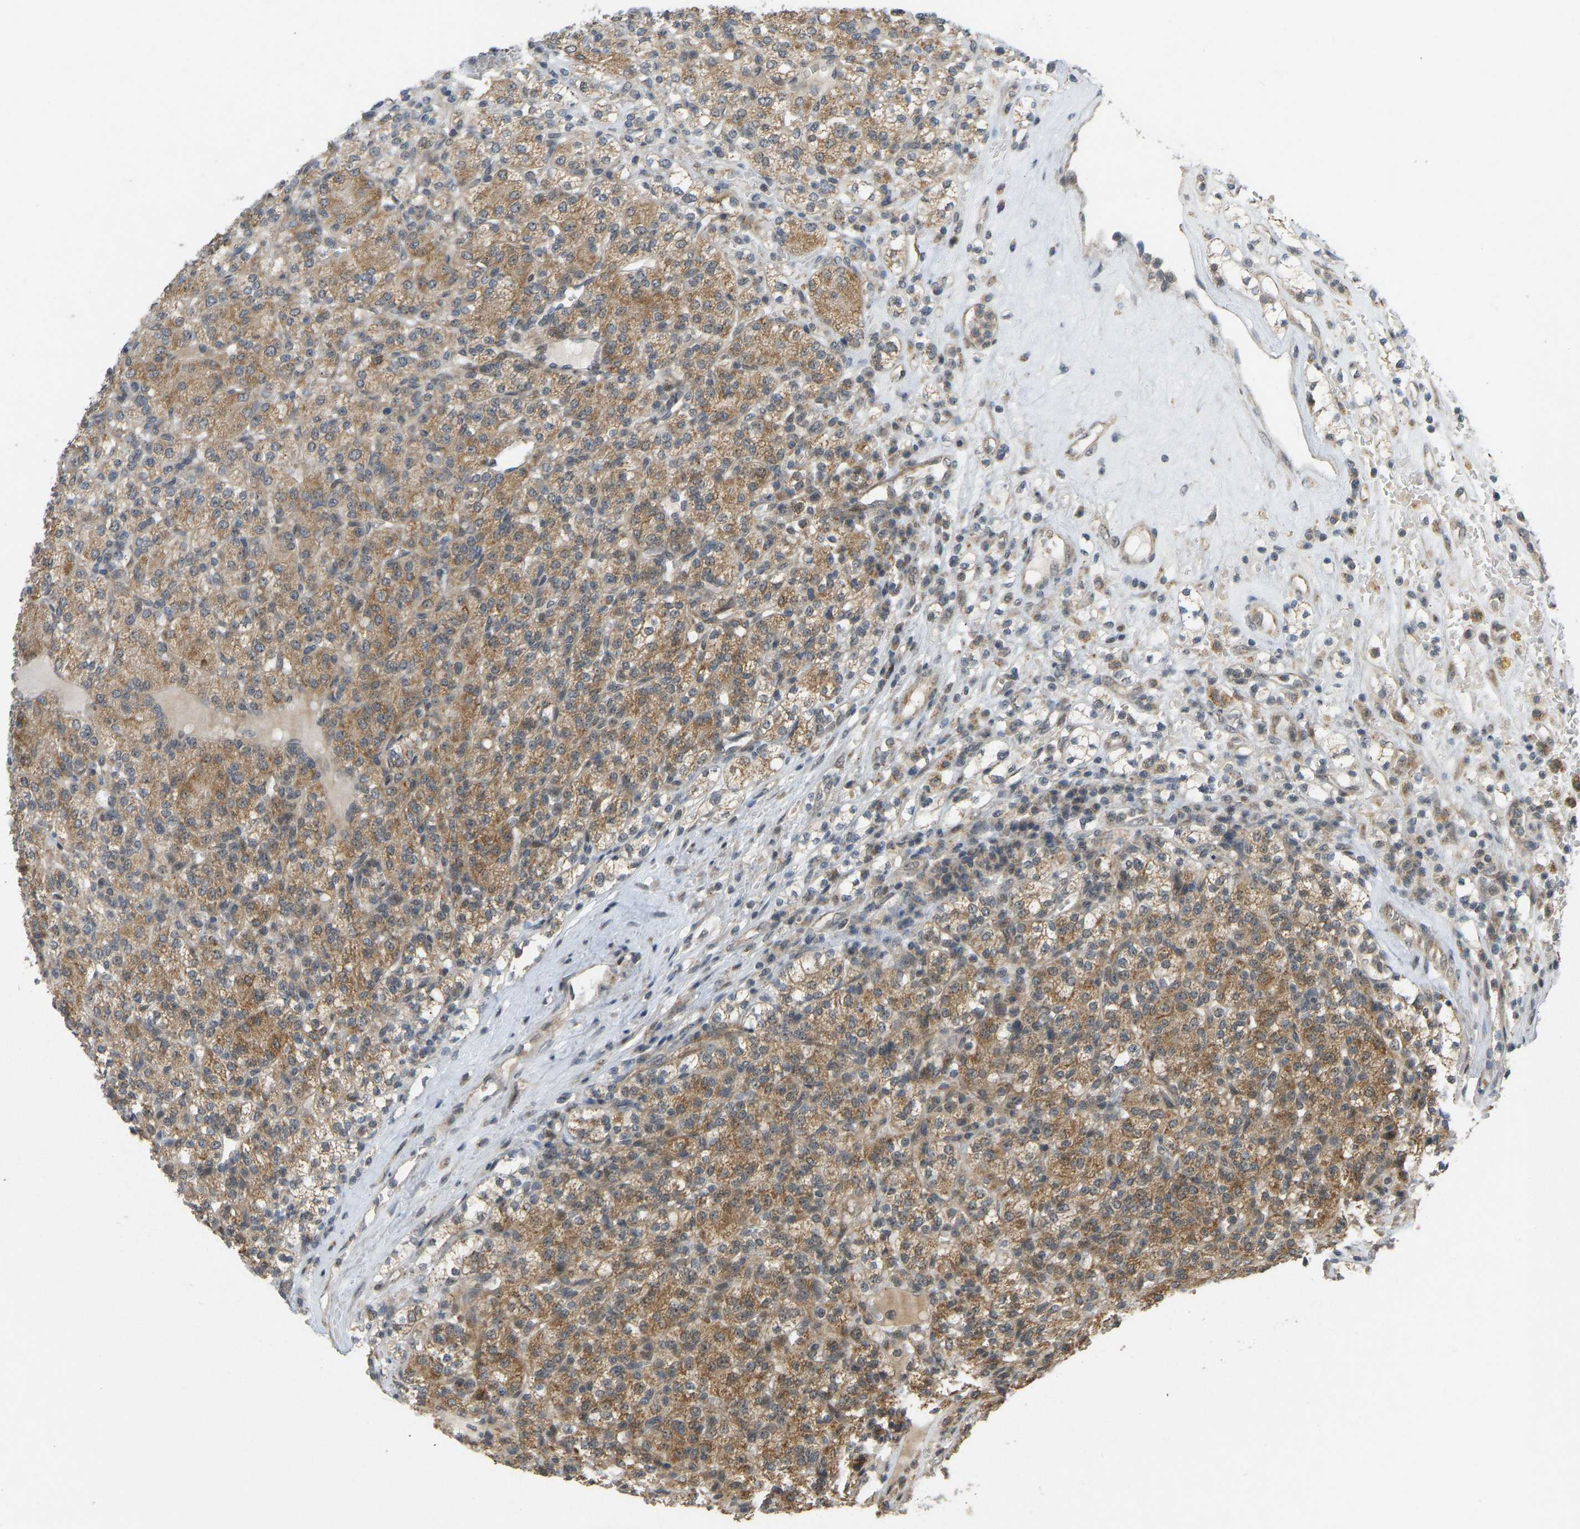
{"staining": {"intensity": "moderate", "quantity": ">75%", "location": "cytoplasmic/membranous"}, "tissue": "renal cancer", "cell_type": "Tumor cells", "image_type": "cancer", "snomed": [{"axis": "morphology", "description": "Adenocarcinoma, NOS"}, {"axis": "topography", "description": "Kidney"}], "caption": "Immunohistochemical staining of human renal adenocarcinoma shows medium levels of moderate cytoplasmic/membranous positivity in about >75% of tumor cells. (DAB IHC with brightfield microscopy, high magnification).", "gene": "ACADS", "patient": {"sex": "male", "age": 77}}